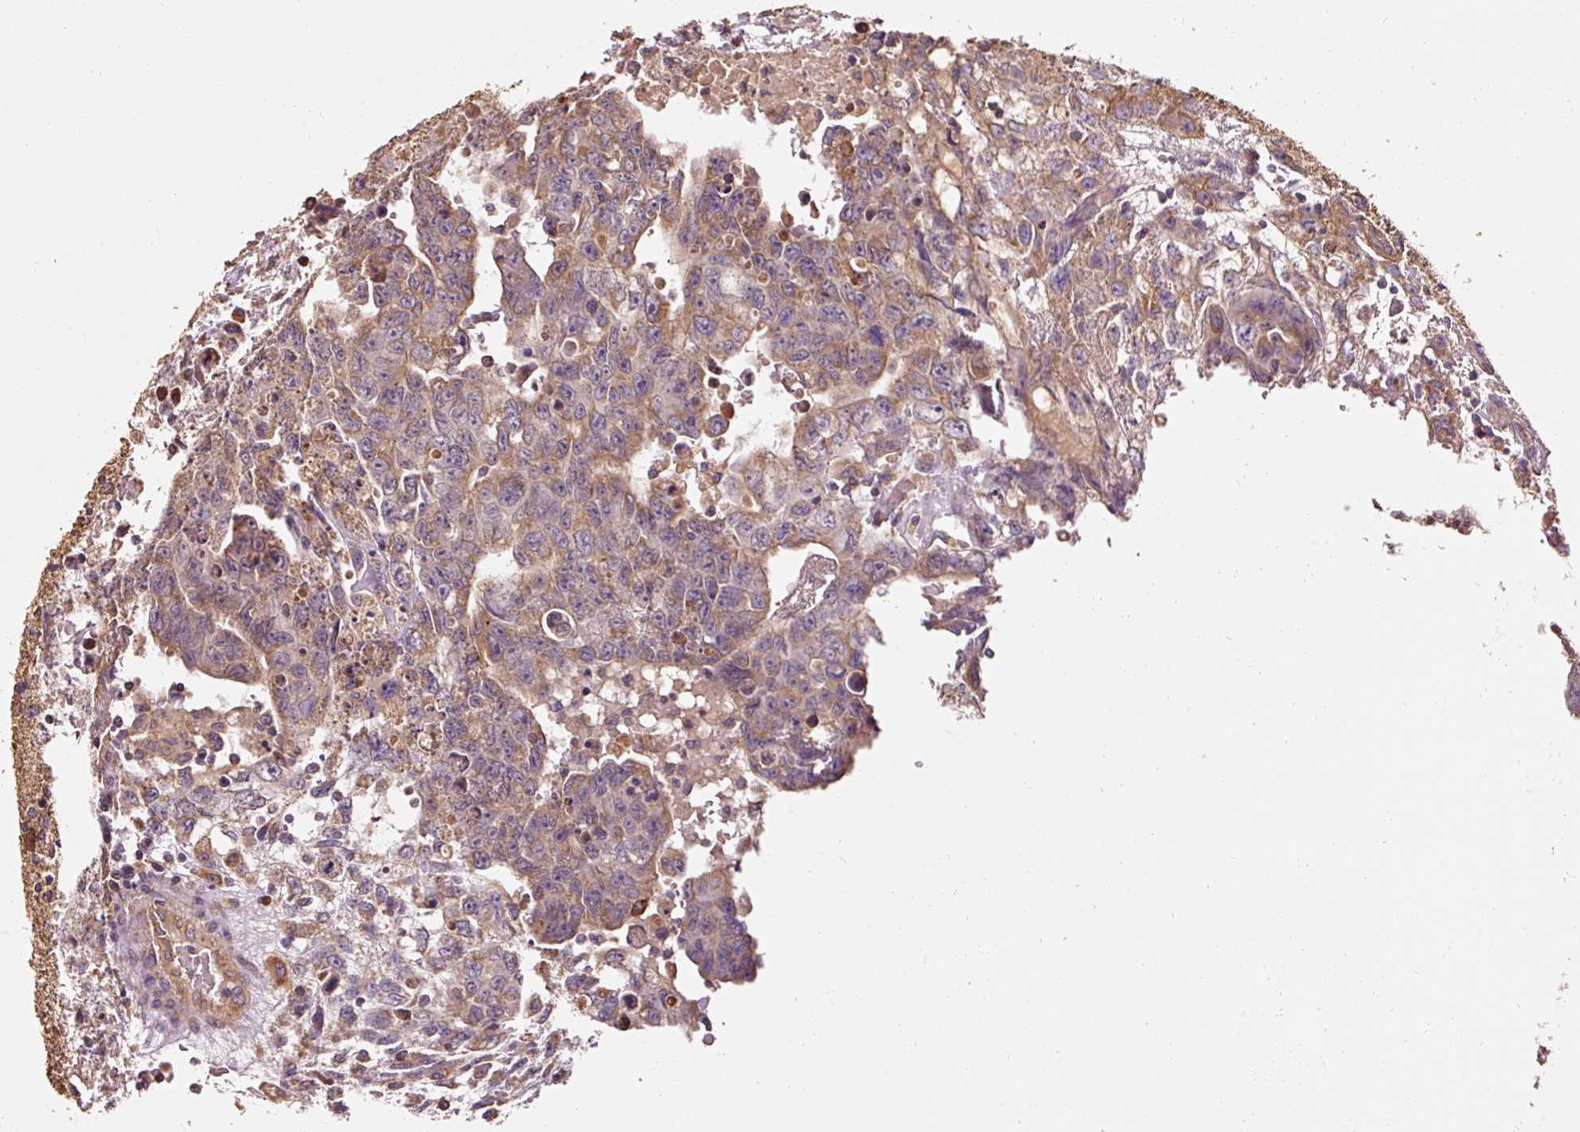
{"staining": {"intensity": "moderate", "quantity": ">75%", "location": "cytoplasmic/membranous"}, "tissue": "testis cancer", "cell_type": "Tumor cells", "image_type": "cancer", "snomed": [{"axis": "morphology", "description": "Carcinoma, Embryonal, NOS"}, {"axis": "topography", "description": "Testis"}], "caption": "IHC histopathology image of neoplastic tissue: human testis cancer (embryonal carcinoma) stained using immunohistochemistry (IHC) exhibits medium levels of moderate protein expression localized specifically in the cytoplasmic/membranous of tumor cells, appearing as a cytoplasmic/membranous brown color.", "gene": "EFHC1", "patient": {"sex": "male", "age": 24}}